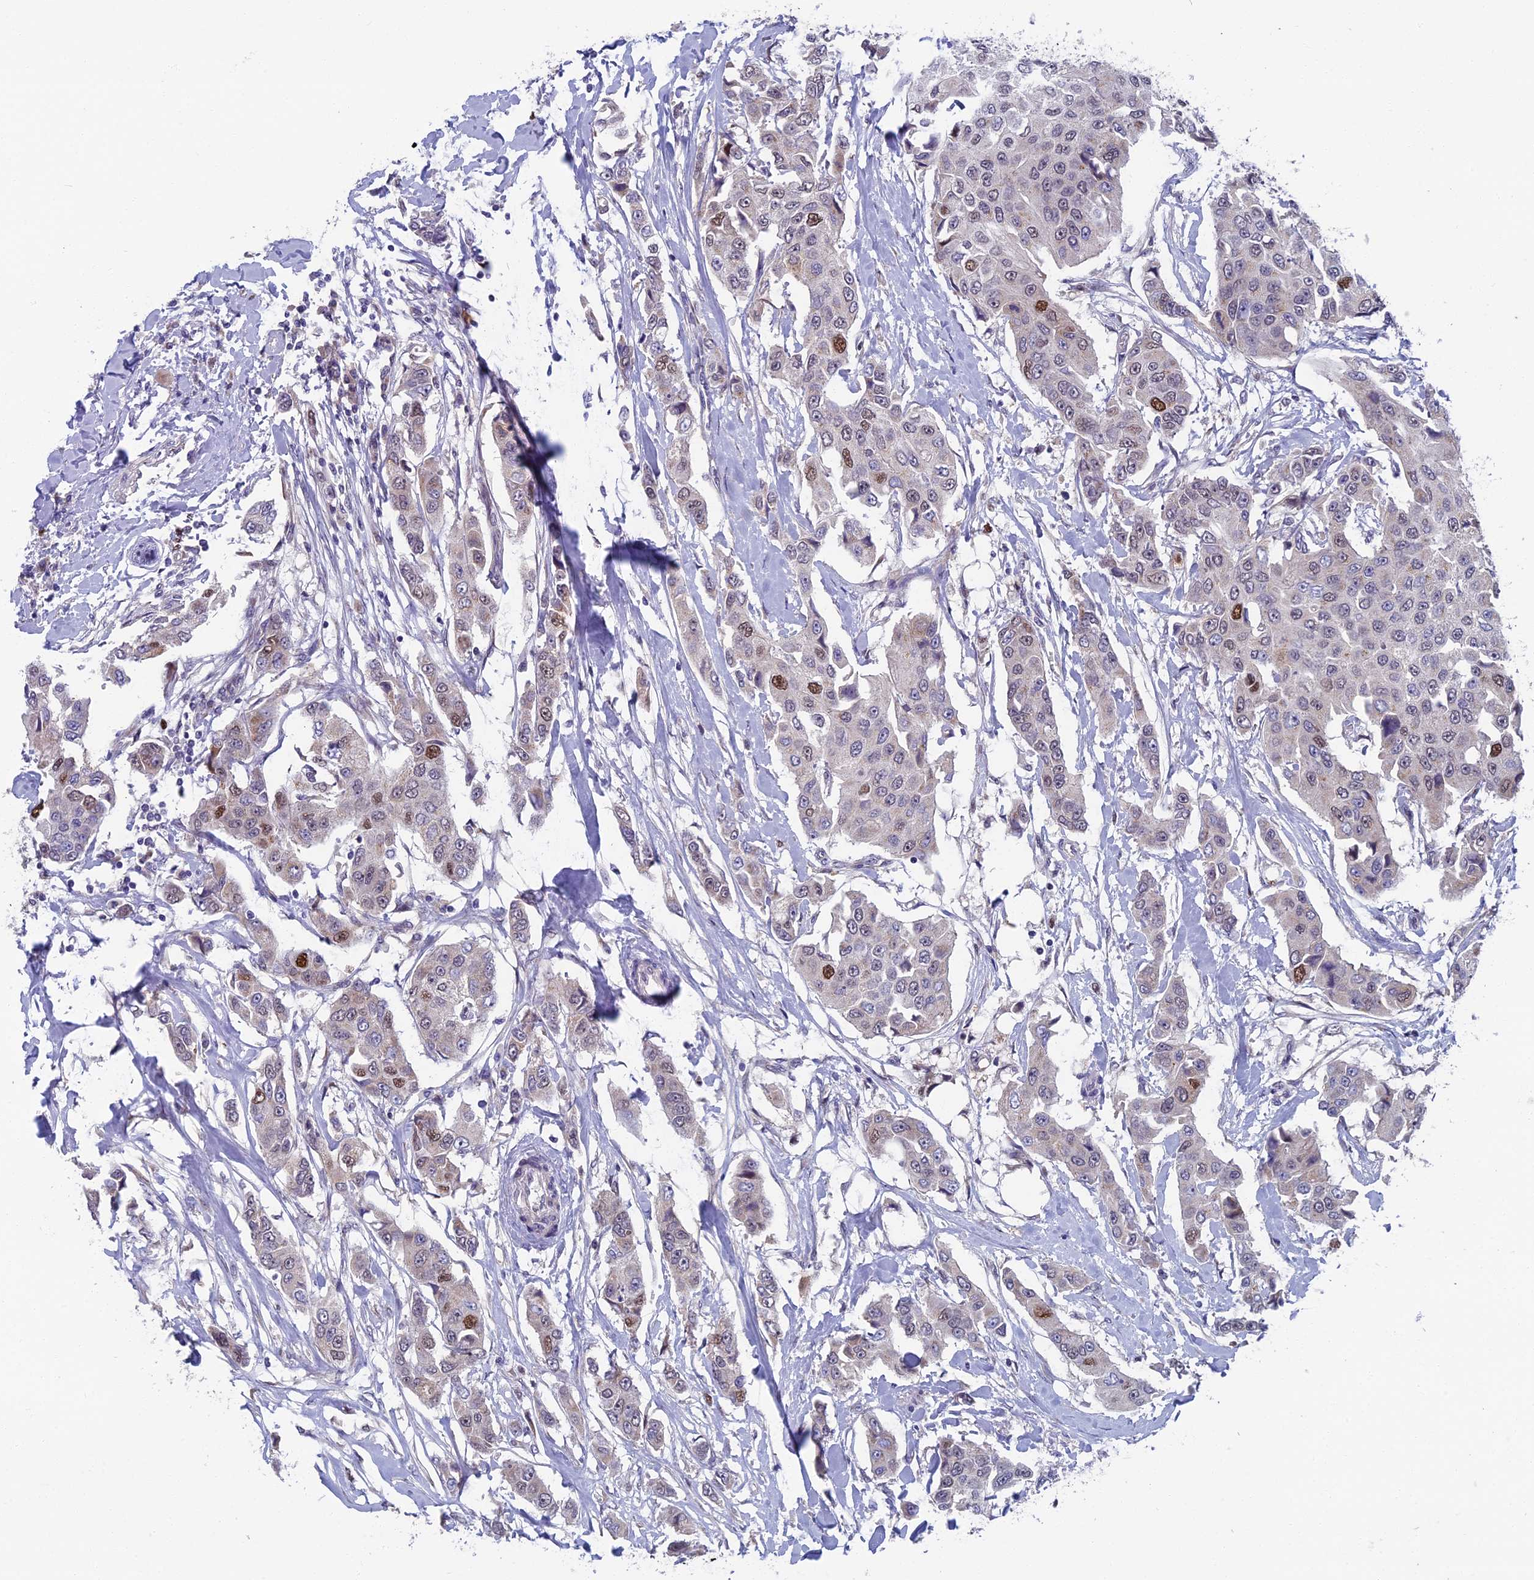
{"staining": {"intensity": "moderate", "quantity": "<25%", "location": "nuclear"}, "tissue": "breast cancer", "cell_type": "Tumor cells", "image_type": "cancer", "snomed": [{"axis": "morphology", "description": "Duct carcinoma"}, {"axis": "topography", "description": "Breast"}], "caption": "Immunohistochemistry (IHC) staining of breast cancer (intraductal carcinoma), which displays low levels of moderate nuclear positivity in about <25% of tumor cells indicating moderate nuclear protein staining. The staining was performed using DAB (brown) for protein detection and nuclei were counterstained in hematoxylin (blue).", "gene": "LIG1", "patient": {"sex": "female", "age": 80}}